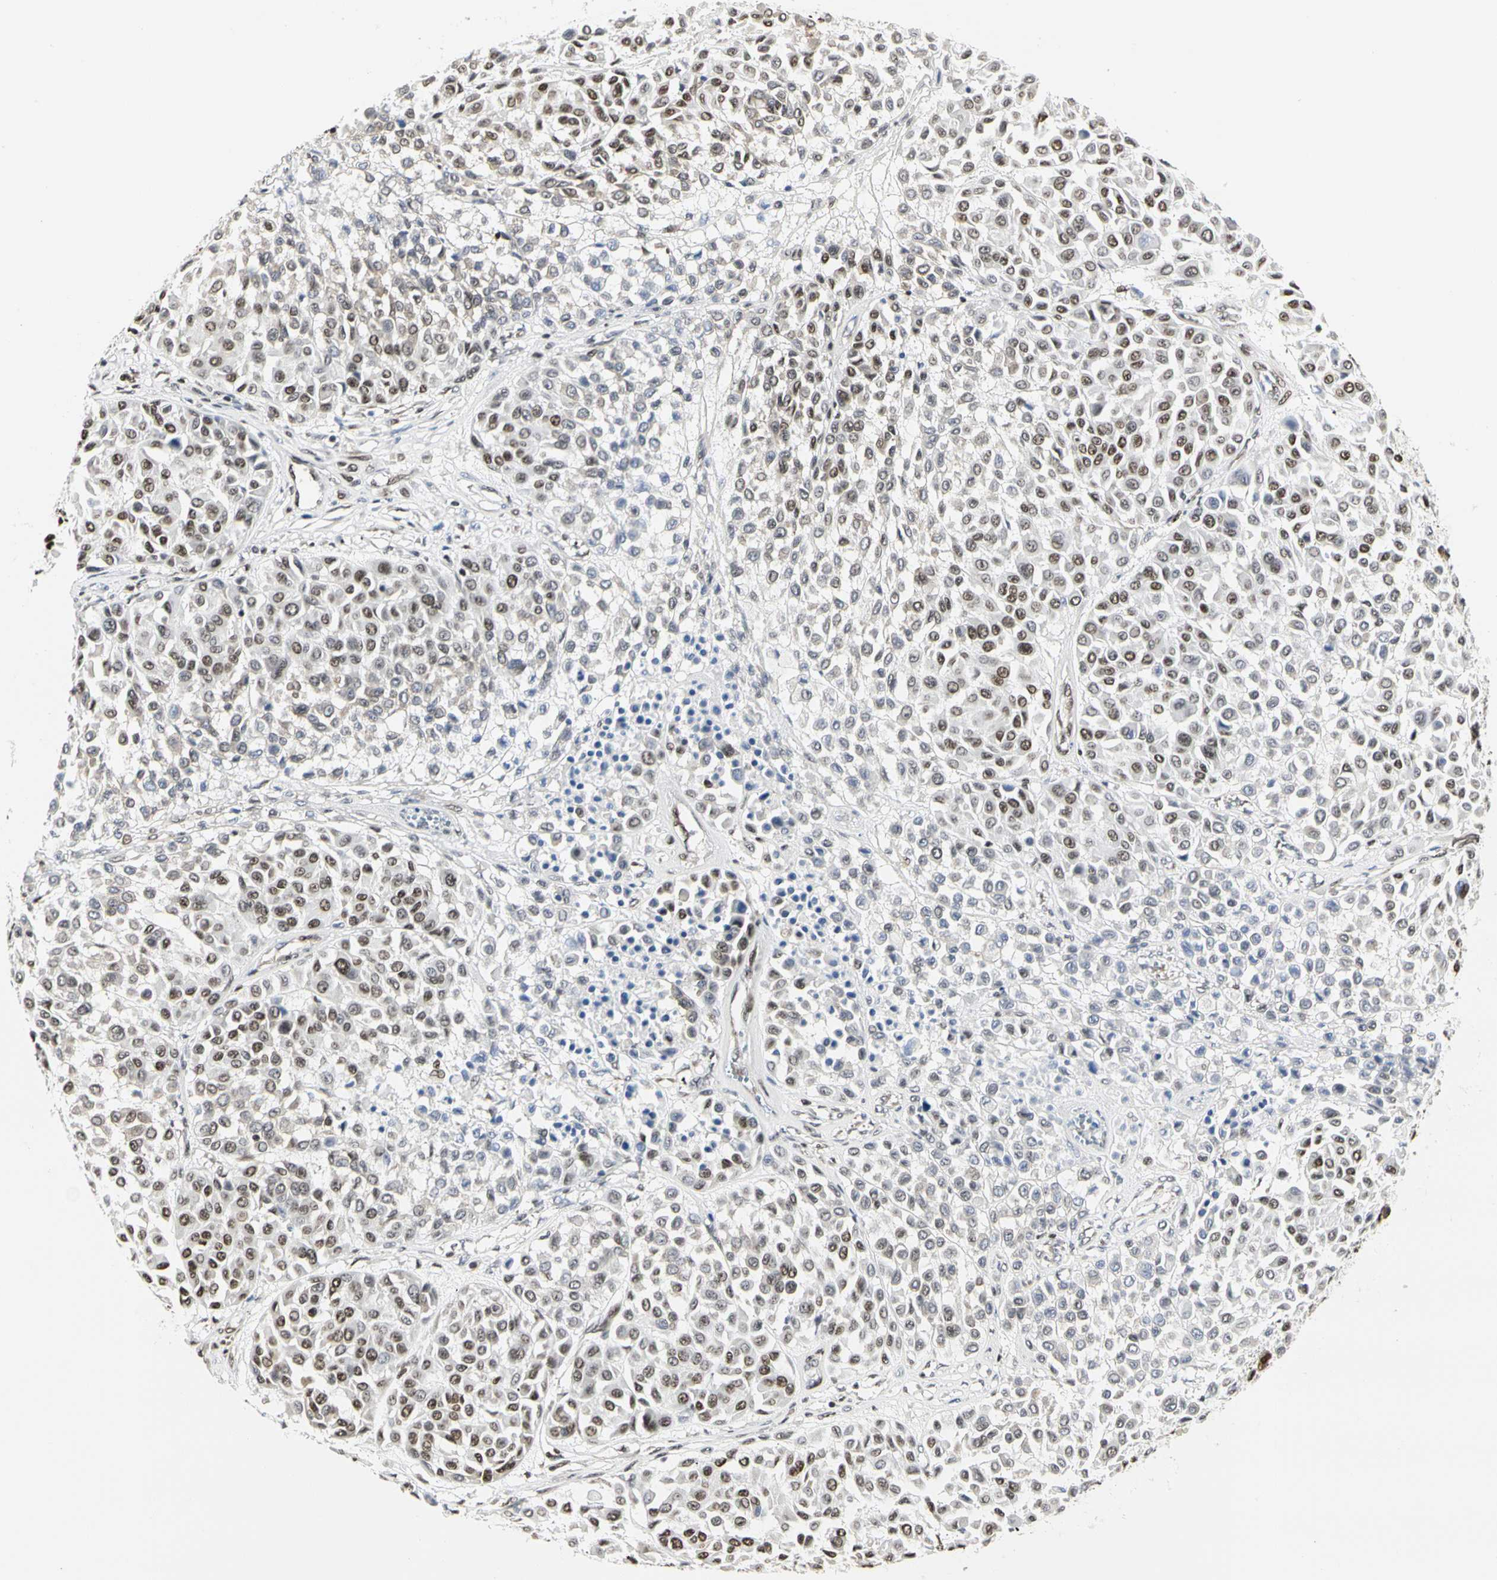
{"staining": {"intensity": "moderate", "quantity": "25%-75%", "location": "nuclear"}, "tissue": "melanoma", "cell_type": "Tumor cells", "image_type": "cancer", "snomed": [{"axis": "morphology", "description": "Malignant melanoma, Metastatic site"}, {"axis": "topography", "description": "Soft tissue"}], "caption": "This is a histology image of immunohistochemistry (IHC) staining of malignant melanoma (metastatic site), which shows moderate staining in the nuclear of tumor cells.", "gene": "PRMT3", "patient": {"sex": "male", "age": 41}}